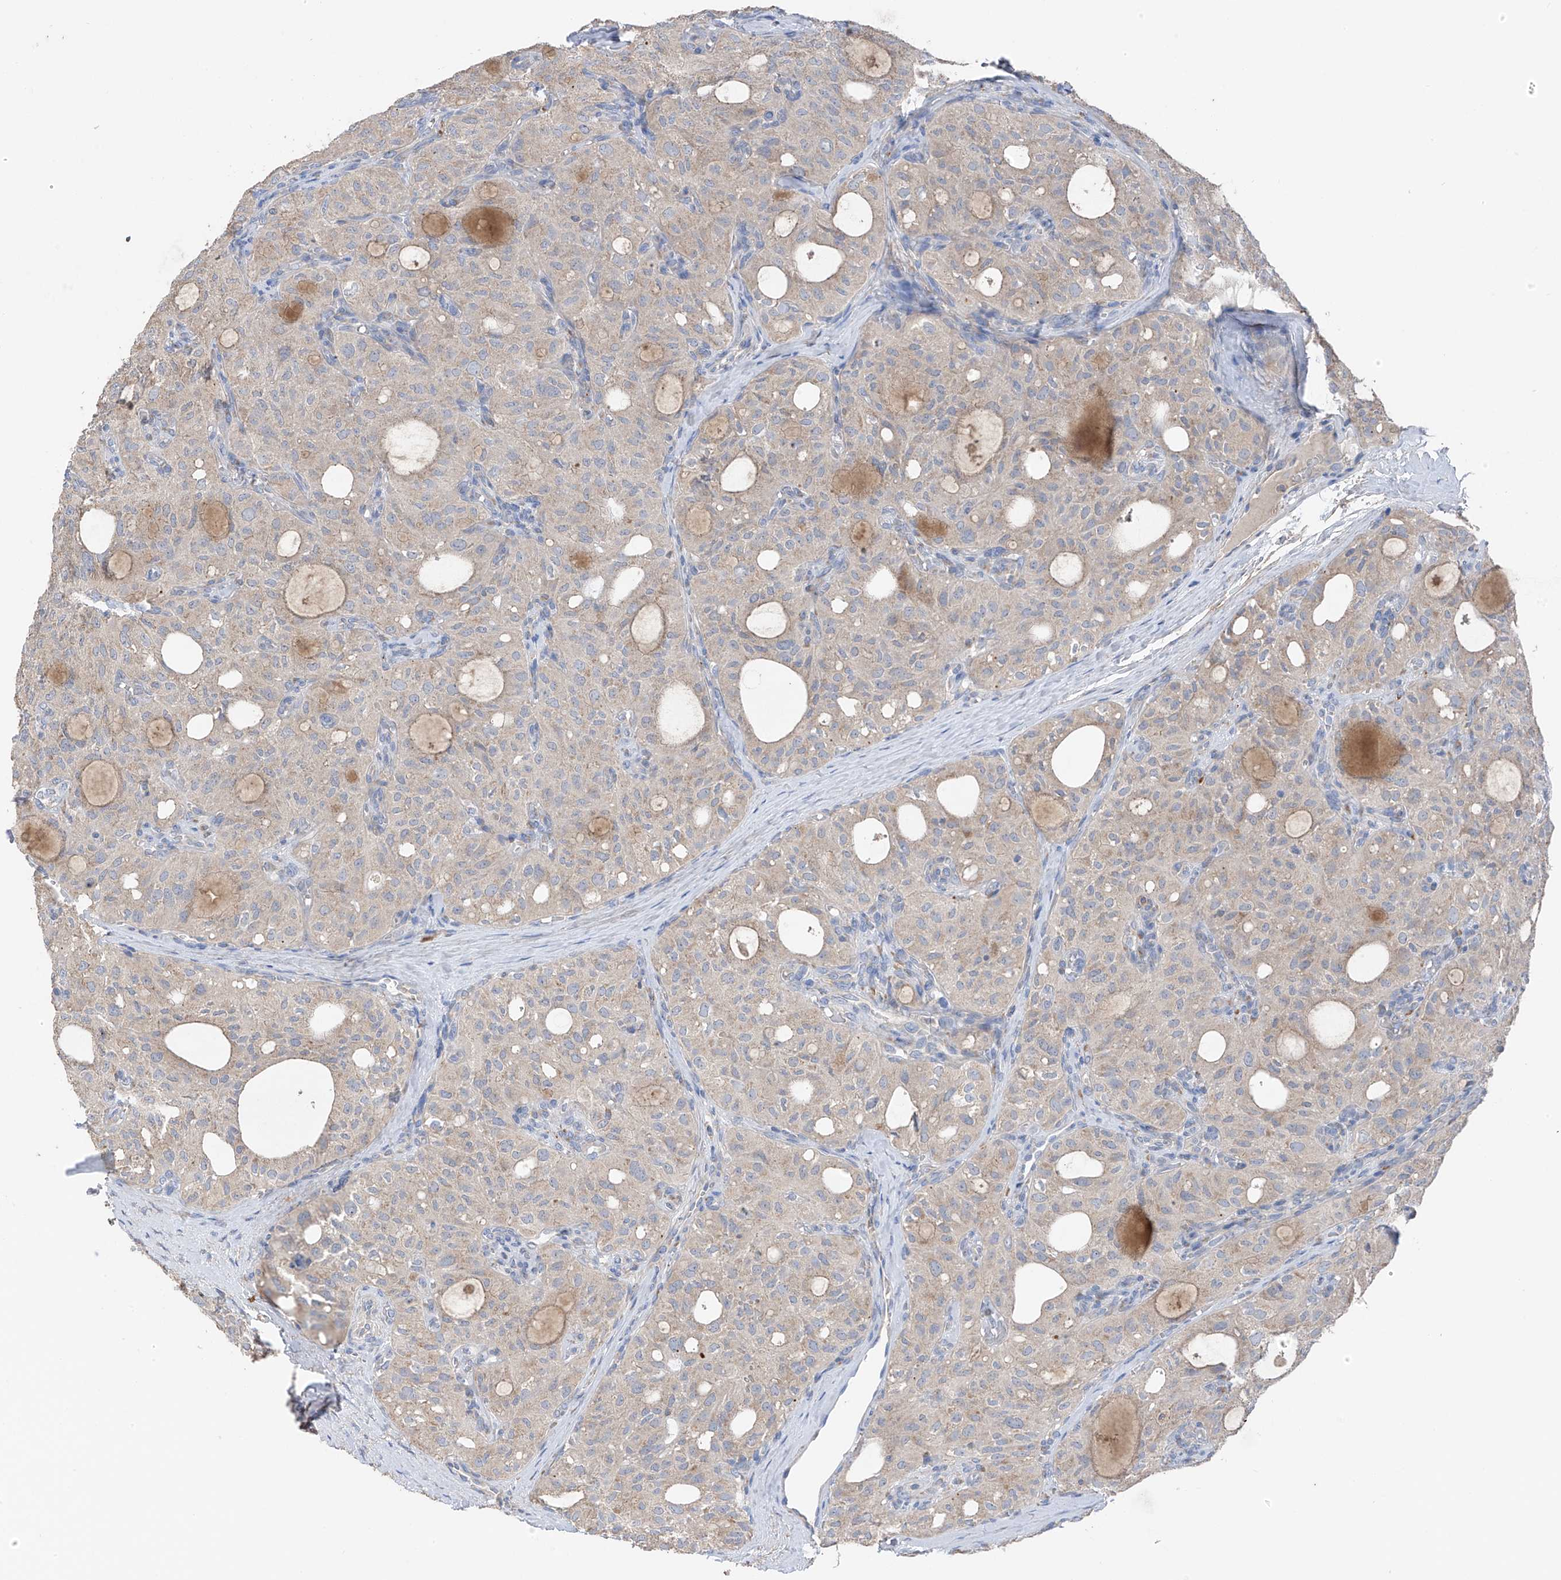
{"staining": {"intensity": "negative", "quantity": "none", "location": "none"}, "tissue": "thyroid cancer", "cell_type": "Tumor cells", "image_type": "cancer", "snomed": [{"axis": "morphology", "description": "Follicular adenoma carcinoma, NOS"}, {"axis": "topography", "description": "Thyroid gland"}], "caption": "Immunohistochemistry (IHC) image of human thyroid cancer (follicular adenoma carcinoma) stained for a protein (brown), which demonstrates no positivity in tumor cells. (DAB IHC with hematoxylin counter stain).", "gene": "GALNTL6", "patient": {"sex": "male", "age": 75}}